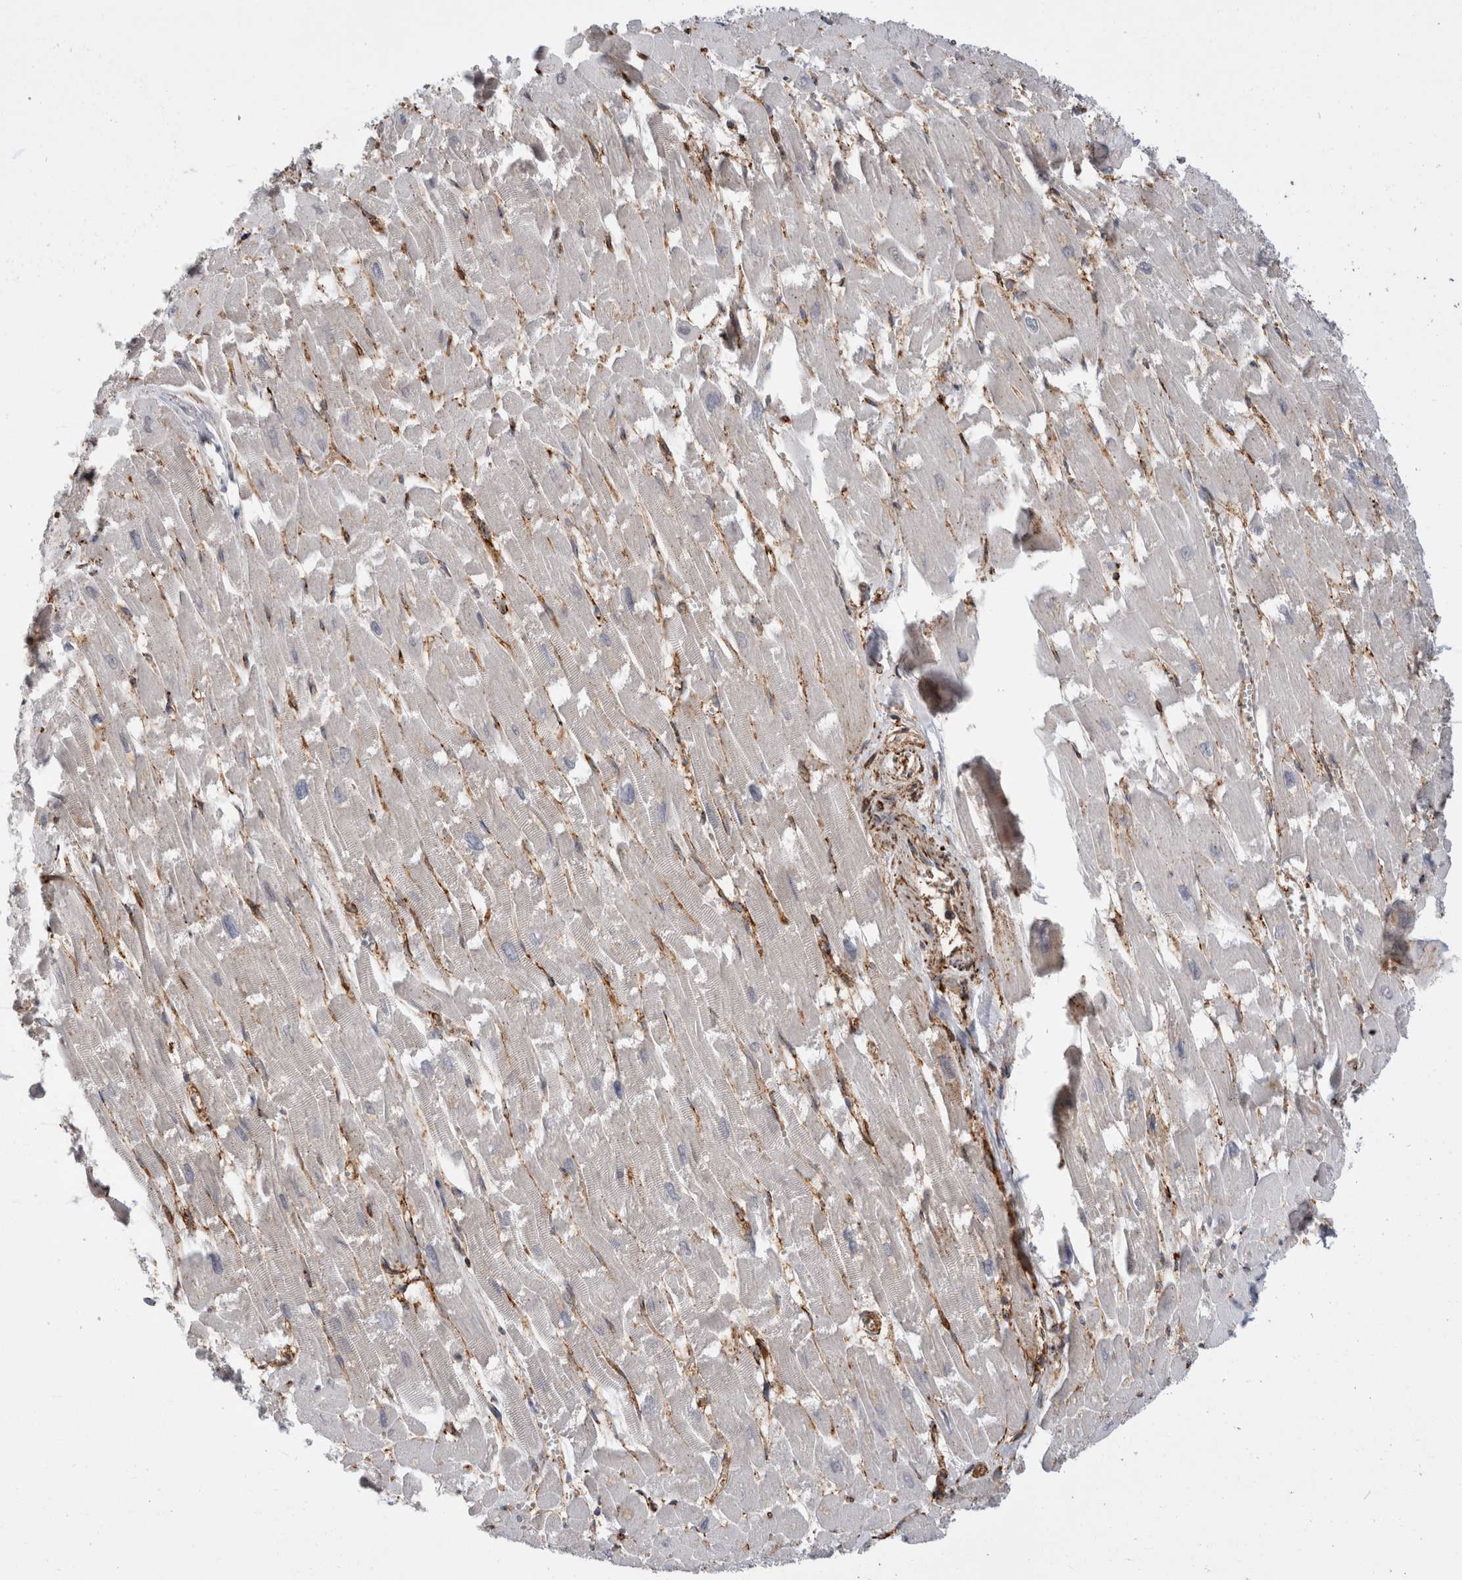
{"staining": {"intensity": "negative", "quantity": "none", "location": "none"}, "tissue": "heart muscle", "cell_type": "Cardiomyocytes", "image_type": "normal", "snomed": [{"axis": "morphology", "description": "Normal tissue, NOS"}, {"axis": "topography", "description": "Heart"}], "caption": "Cardiomyocytes show no significant positivity in benign heart muscle.", "gene": "CCDC88B", "patient": {"sex": "male", "age": 54}}